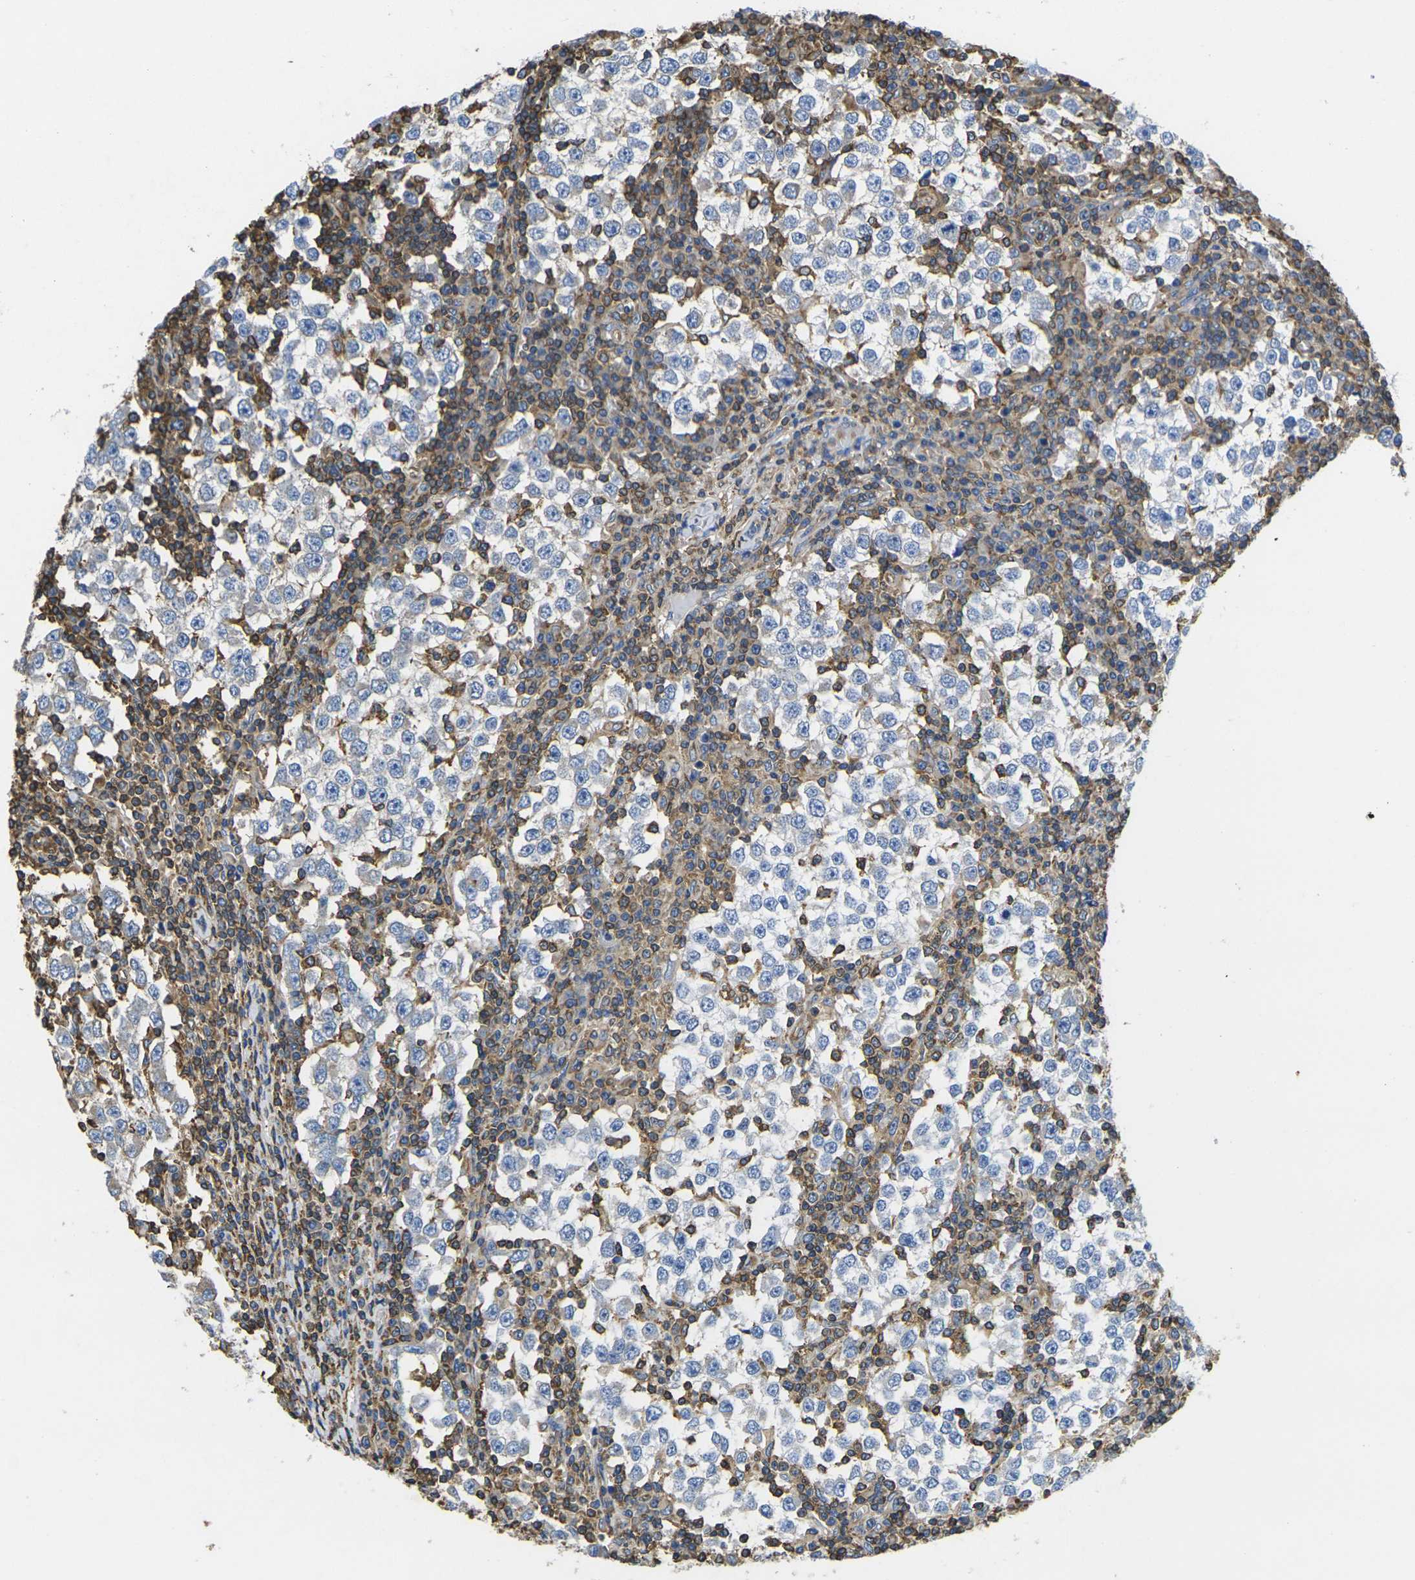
{"staining": {"intensity": "negative", "quantity": "none", "location": "none"}, "tissue": "testis cancer", "cell_type": "Tumor cells", "image_type": "cancer", "snomed": [{"axis": "morphology", "description": "Seminoma, NOS"}, {"axis": "topography", "description": "Testis"}], "caption": "Testis cancer (seminoma) was stained to show a protein in brown. There is no significant positivity in tumor cells. (DAB (3,3'-diaminobenzidine) immunohistochemistry (IHC) visualized using brightfield microscopy, high magnification).", "gene": "FAM110D", "patient": {"sex": "male", "age": 65}}